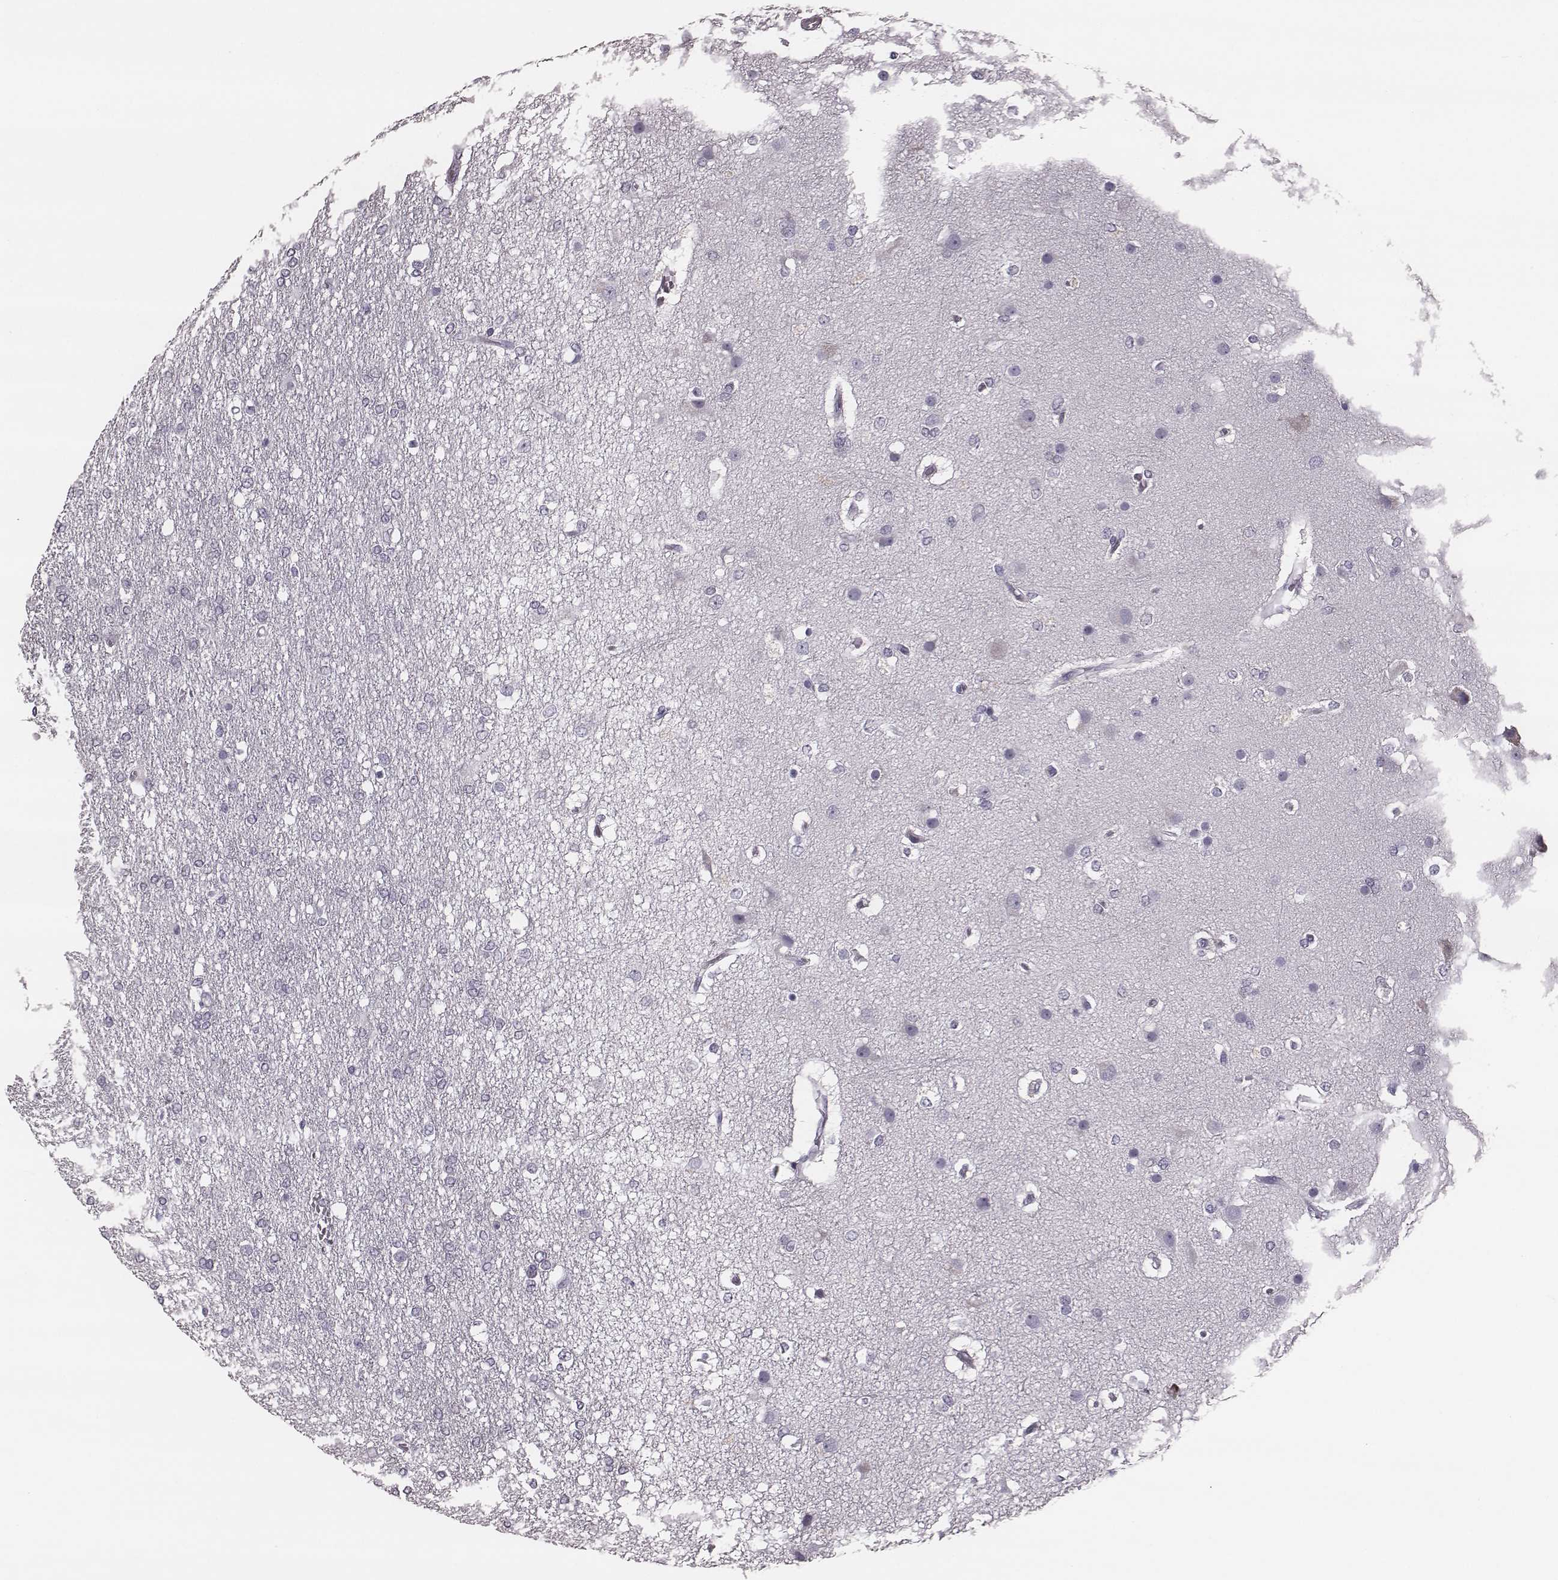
{"staining": {"intensity": "negative", "quantity": "none", "location": "none"}, "tissue": "glioma", "cell_type": "Tumor cells", "image_type": "cancer", "snomed": [{"axis": "morphology", "description": "Glioma, malignant, High grade"}, {"axis": "topography", "description": "Brain"}], "caption": "The immunohistochemistry (IHC) image has no significant staining in tumor cells of malignant high-grade glioma tissue. (DAB (3,3'-diaminobenzidine) IHC visualized using brightfield microscopy, high magnification).", "gene": "KRT74", "patient": {"sex": "female", "age": 61}}